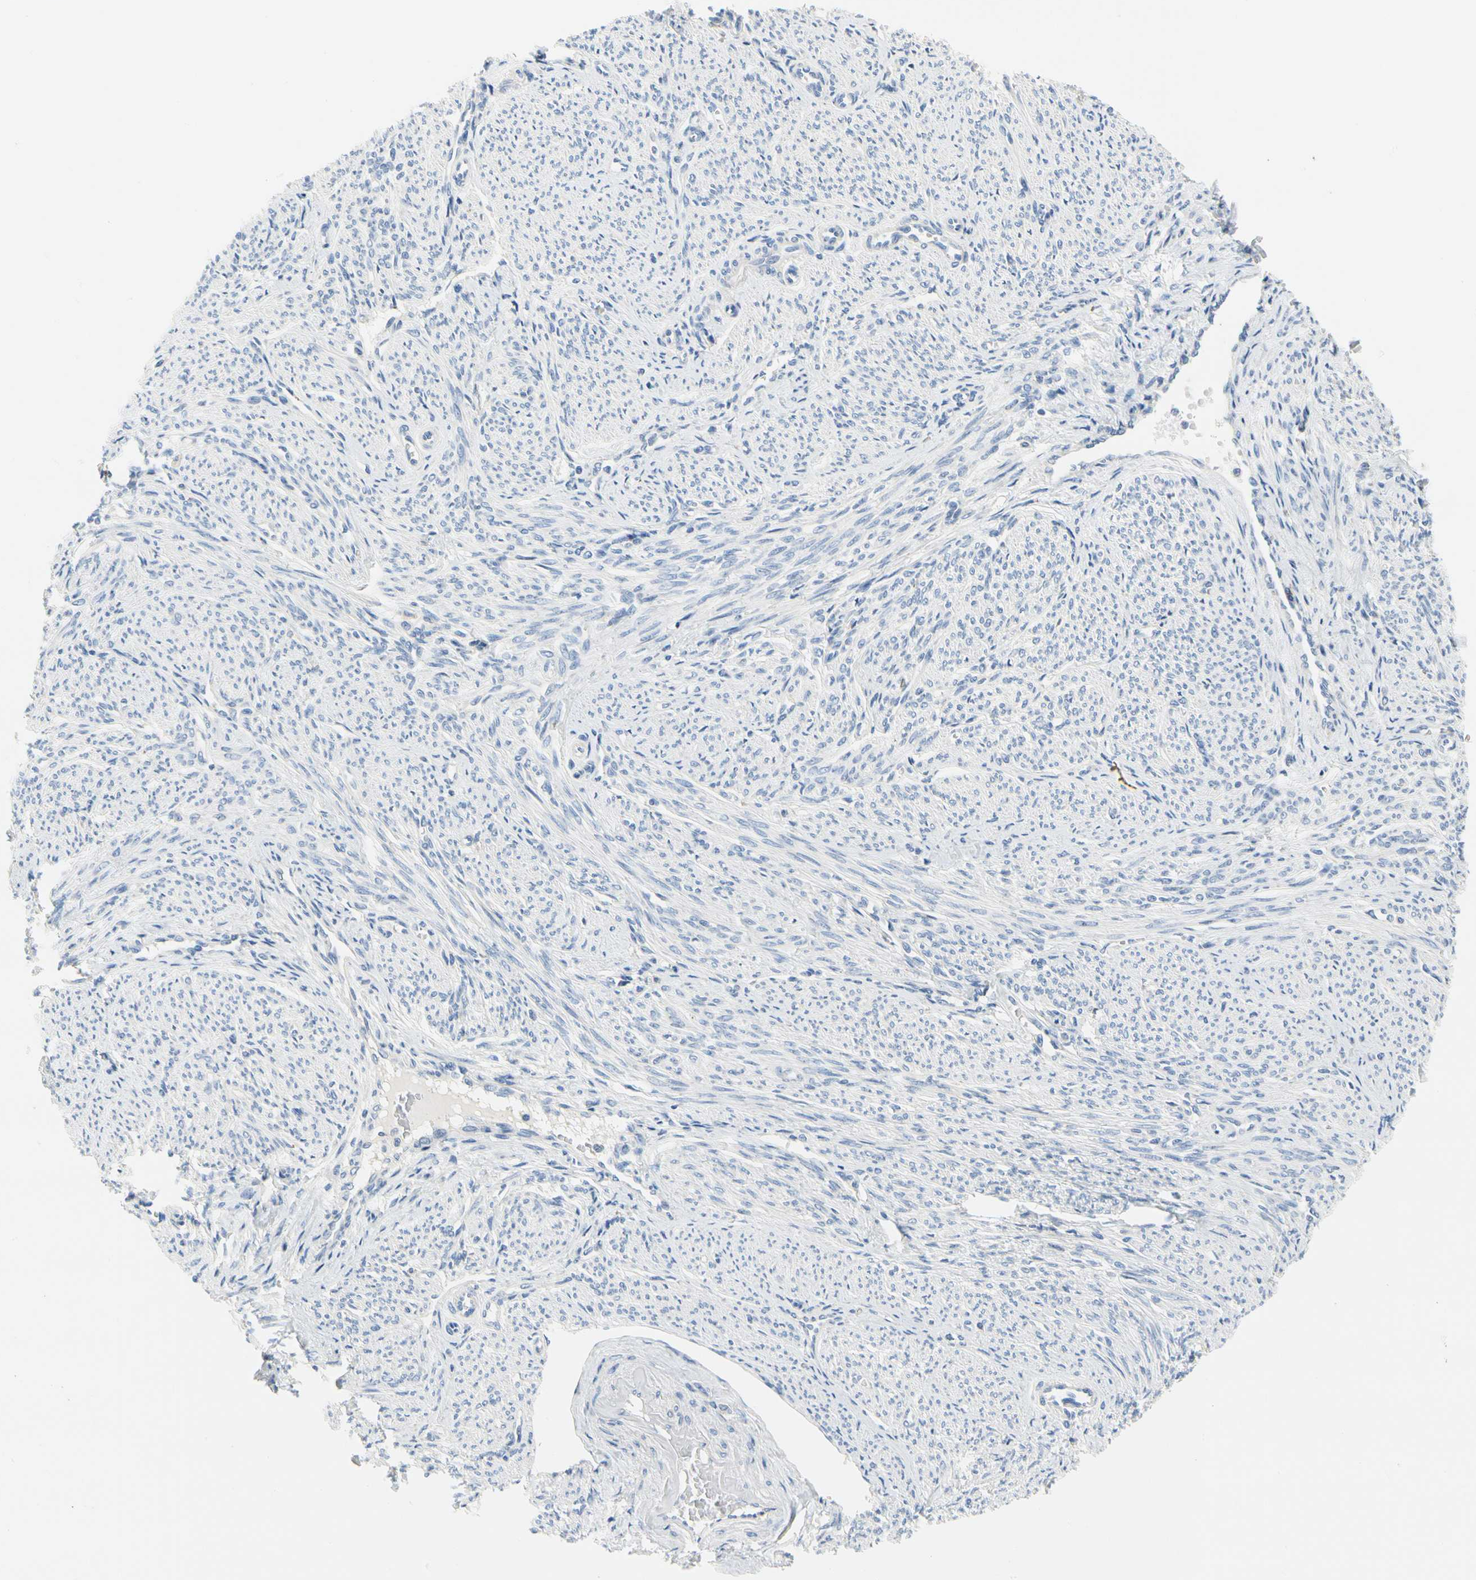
{"staining": {"intensity": "negative", "quantity": "none", "location": "none"}, "tissue": "smooth muscle", "cell_type": "Smooth muscle cells", "image_type": "normal", "snomed": [{"axis": "morphology", "description": "Normal tissue, NOS"}, {"axis": "topography", "description": "Smooth muscle"}], "caption": "Micrograph shows no protein expression in smooth muscle cells of normal smooth muscle.", "gene": "STXBP1", "patient": {"sex": "female", "age": 65}}